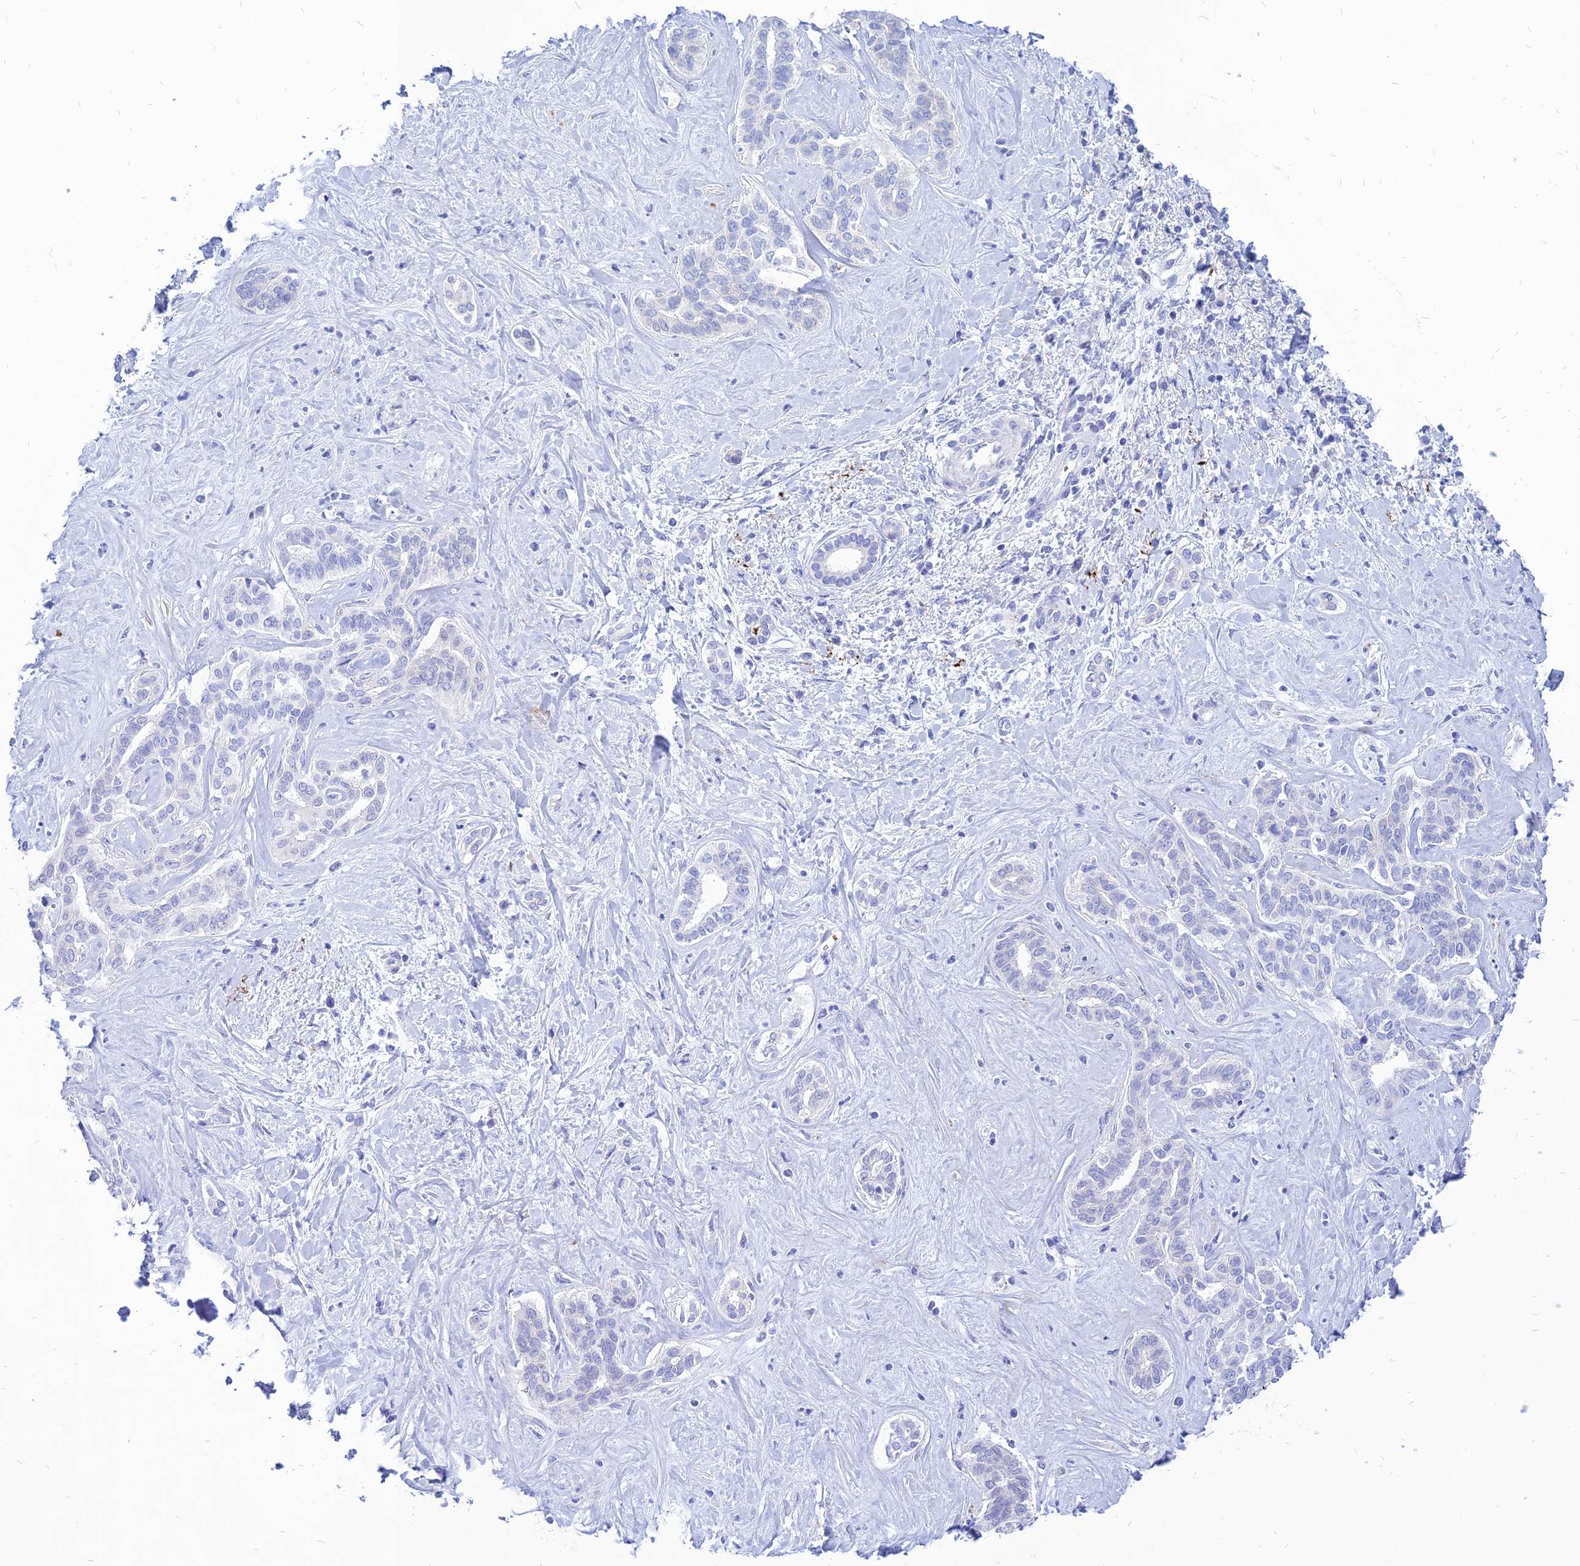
{"staining": {"intensity": "negative", "quantity": "none", "location": "none"}, "tissue": "liver cancer", "cell_type": "Tumor cells", "image_type": "cancer", "snomed": [{"axis": "morphology", "description": "Cholangiocarcinoma"}, {"axis": "topography", "description": "Liver"}], "caption": "Immunohistochemistry (IHC) photomicrograph of liver cholangiocarcinoma stained for a protein (brown), which exhibits no expression in tumor cells.", "gene": "HHAT", "patient": {"sex": "female", "age": 77}}